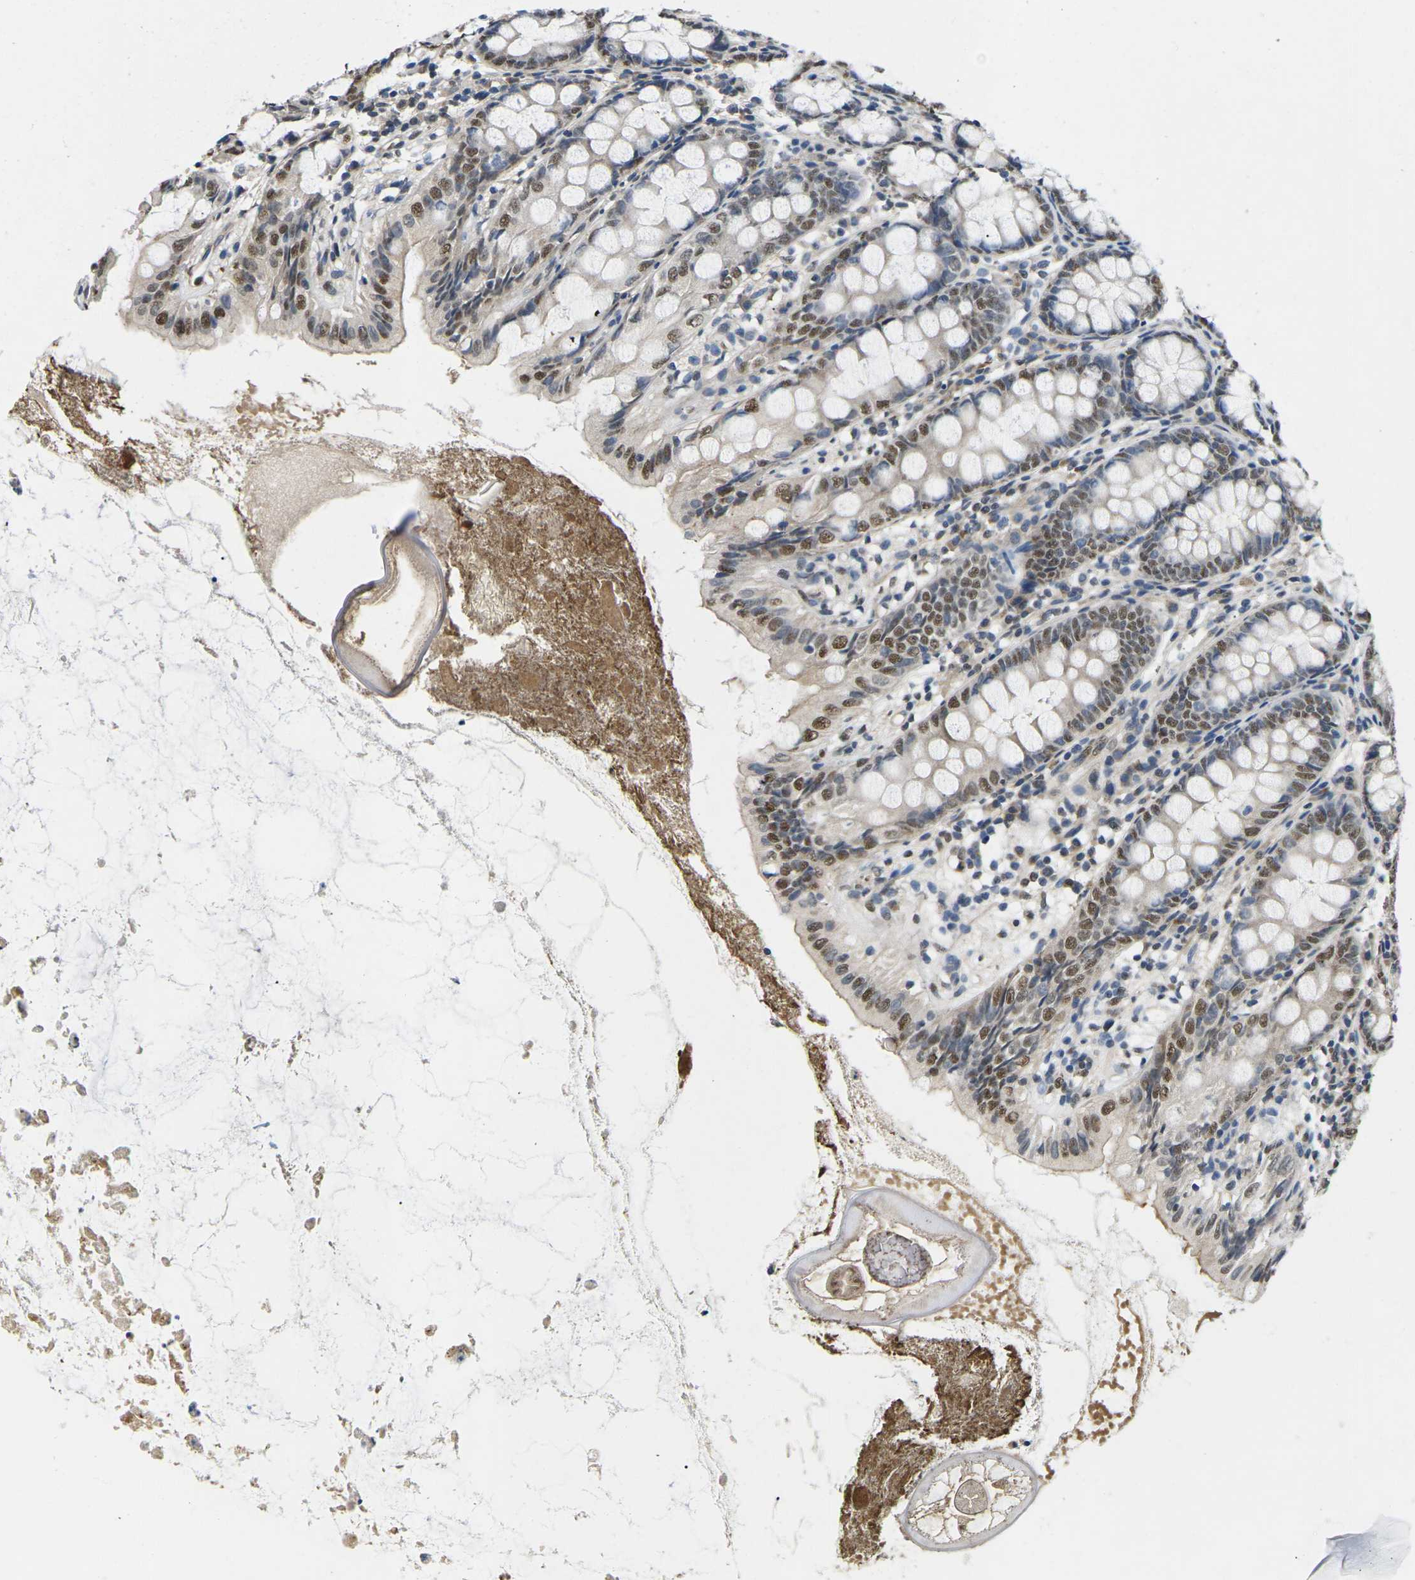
{"staining": {"intensity": "moderate", "quantity": "25%-75%", "location": "nuclear"}, "tissue": "appendix", "cell_type": "Glandular cells", "image_type": "normal", "snomed": [{"axis": "morphology", "description": "Normal tissue, NOS"}, {"axis": "topography", "description": "Appendix"}], "caption": "IHC staining of unremarkable appendix, which exhibits medium levels of moderate nuclear expression in about 25%-75% of glandular cells indicating moderate nuclear protein staining. The staining was performed using DAB (3,3'-diaminobenzidine) (brown) for protein detection and nuclei were counterstained in hematoxylin (blue).", "gene": "ERBB4", "patient": {"sex": "female", "age": 77}}